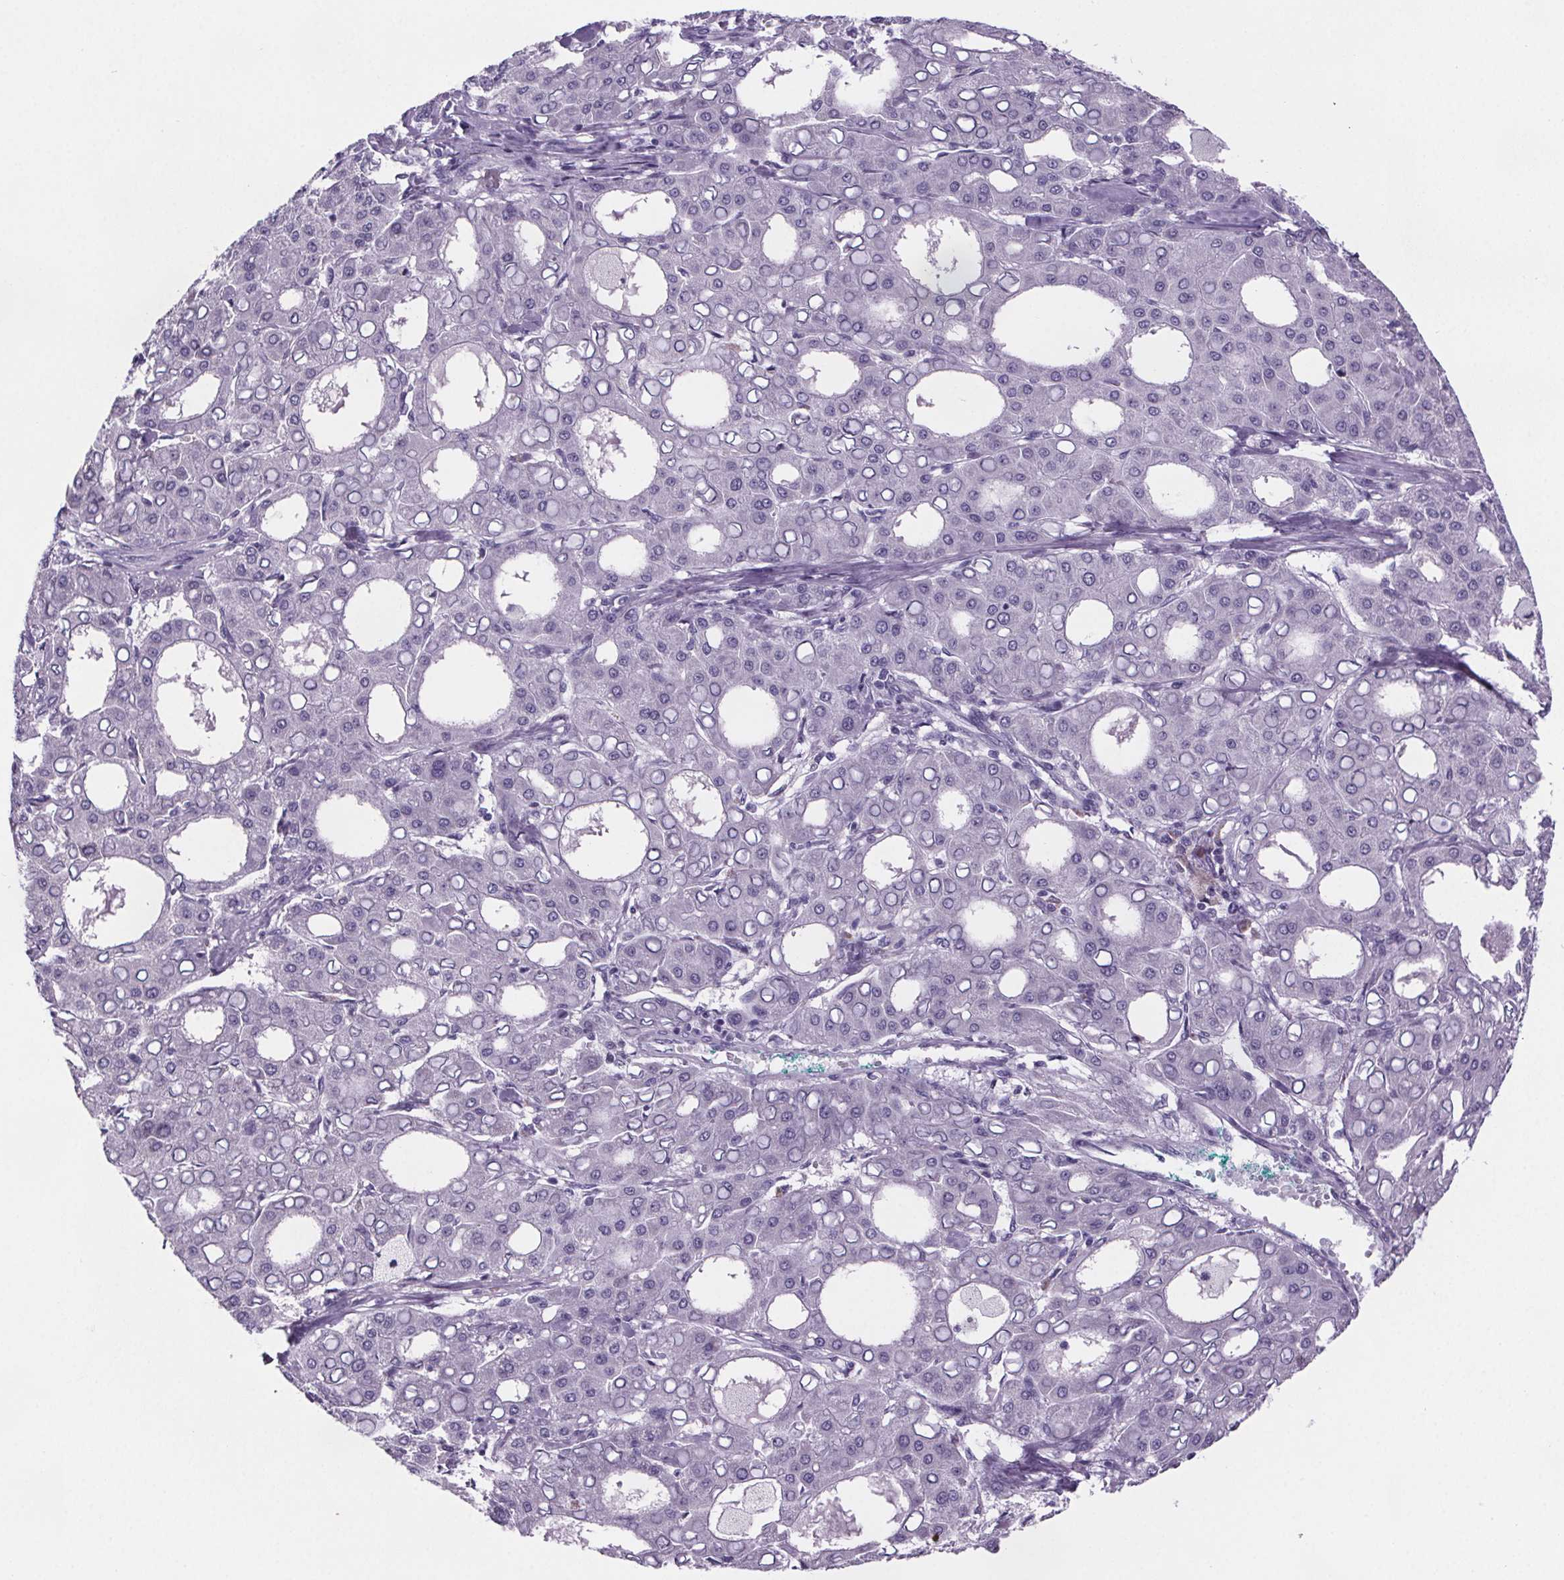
{"staining": {"intensity": "negative", "quantity": "none", "location": "none"}, "tissue": "liver cancer", "cell_type": "Tumor cells", "image_type": "cancer", "snomed": [{"axis": "morphology", "description": "Carcinoma, Hepatocellular, NOS"}, {"axis": "topography", "description": "Liver"}], "caption": "Immunohistochemistry (IHC) image of human hepatocellular carcinoma (liver) stained for a protein (brown), which shows no positivity in tumor cells.", "gene": "CUBN", "patient": {"sex": "male", "age": 65}}